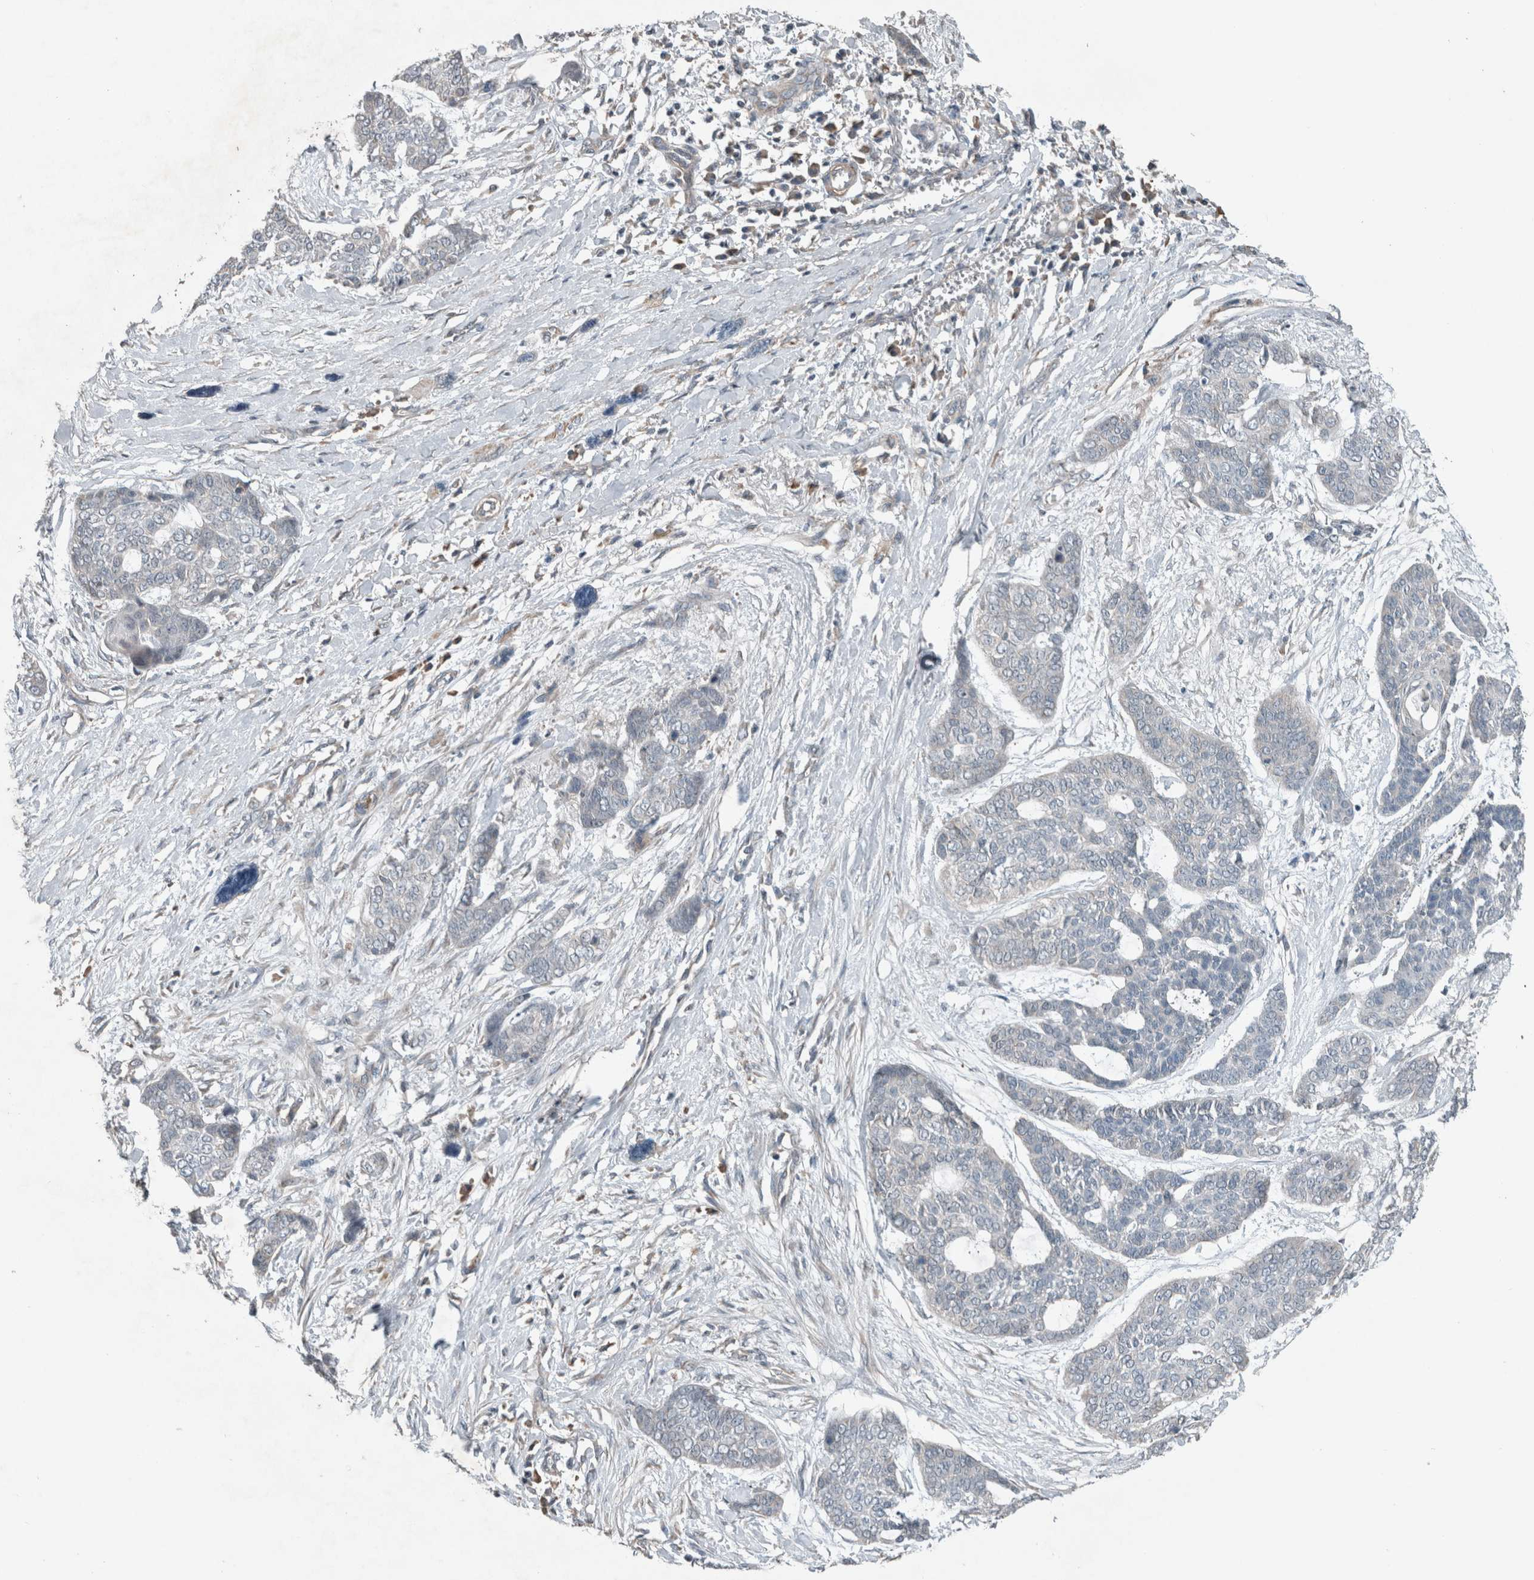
{"staining": {"intensity": "negative", "quantity": "none", "location": "none"}, "tissue": "skin cancer", "cell_type": "Tumor cells", "image_type": "cancer", "snomed": [{"axis": "morphology", "description": "Basal cell carcinoma"}, {"axis": "topography", "description": "Skin"}], "caption": "A micrograph of human skin cancer is negative for staining in tumor cells.", "gene": "JADE2", "patient": {"sex": "female", "age": 64}}